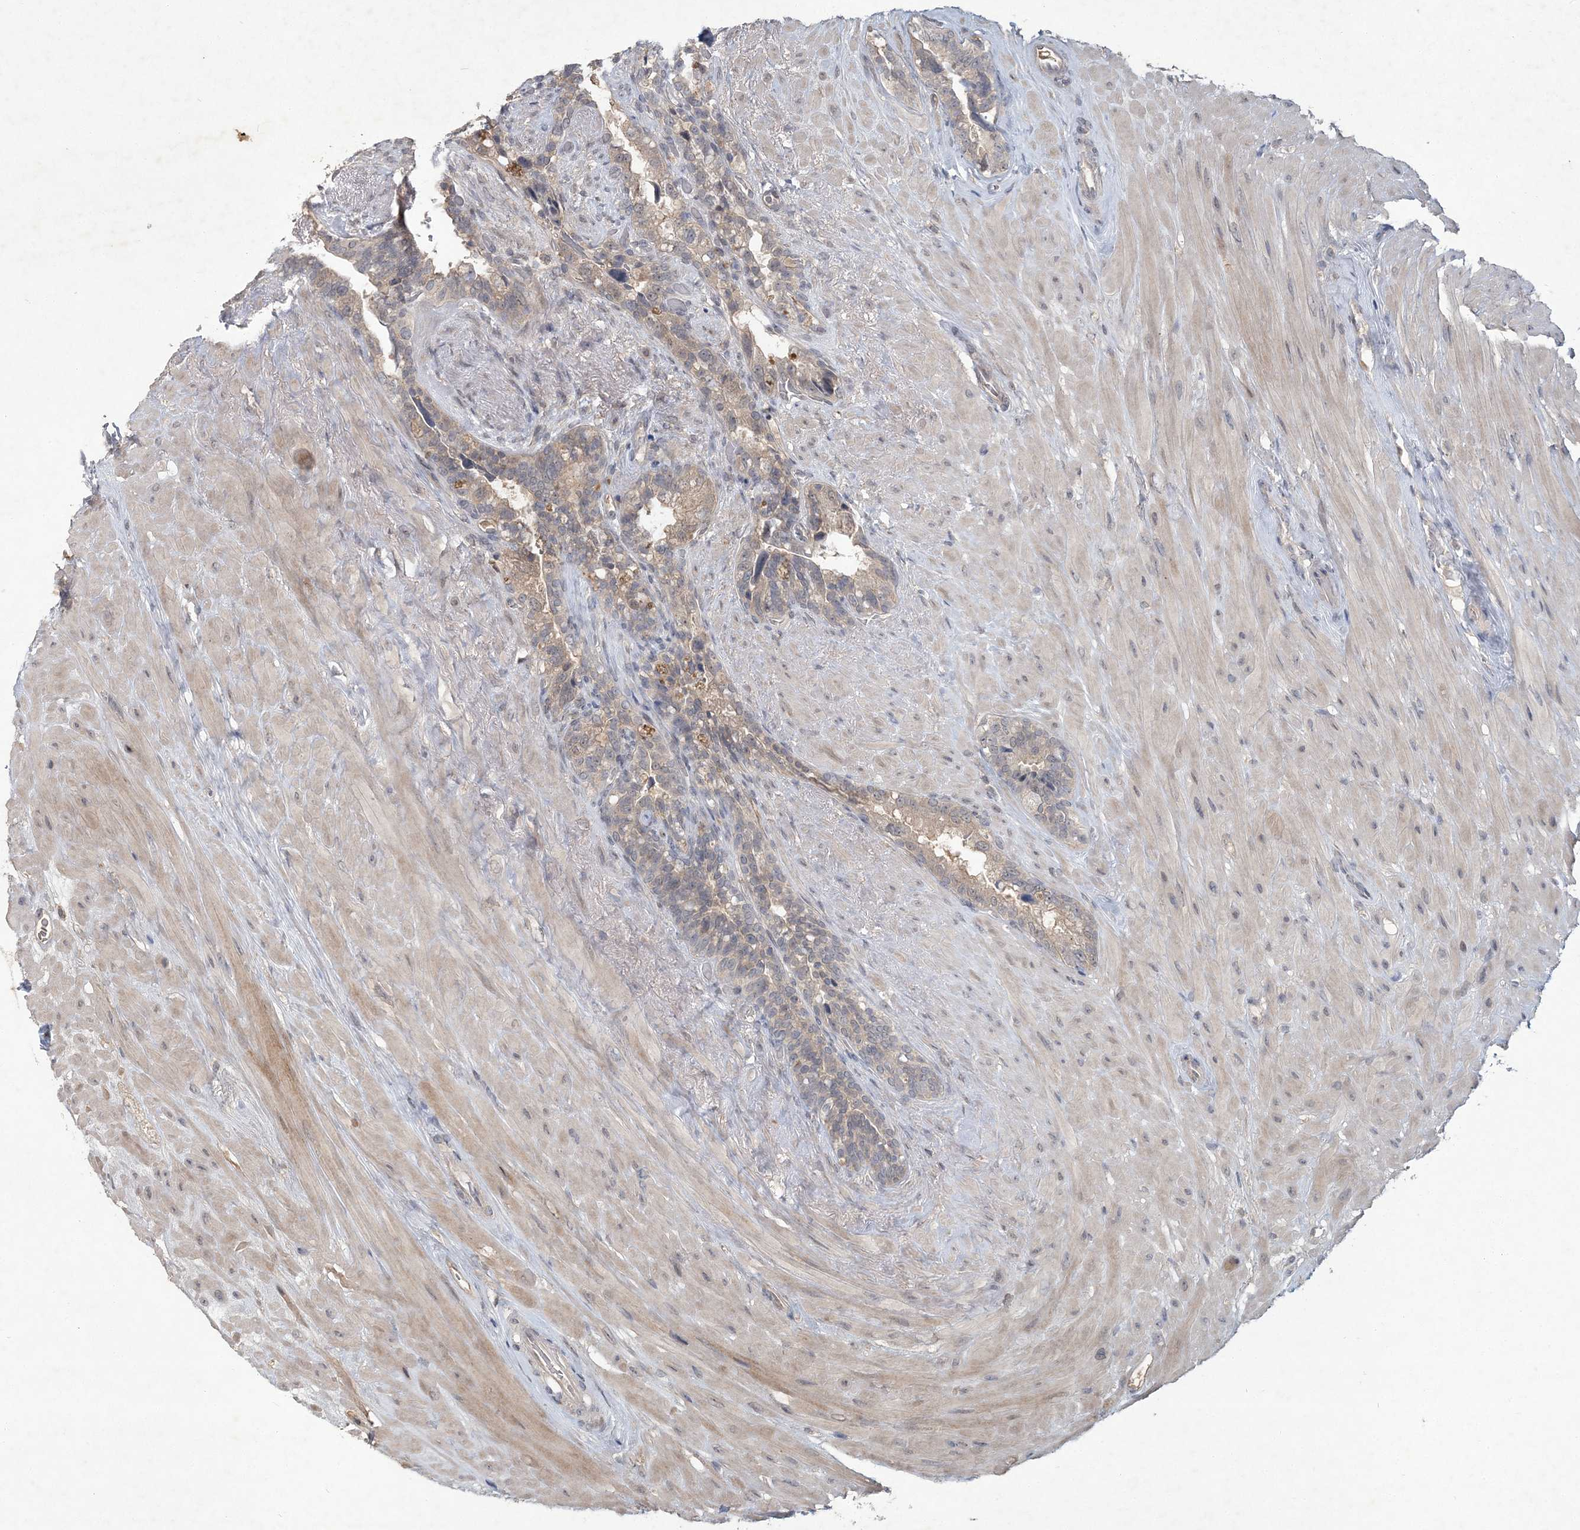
{"staining": {"intensity": "weak", "quantity": "<25%", "location": "cytoplasmic/membranous"}, "tissue": "seminal vesicle", "cell_type": "Glandular cells", "image_type": "normal", "snomed": [{"axis": "morphology", "description": "Normal tissue, NOS"}, {"axis": "topography", "description": "Seminal veicle"}], "caption": "IHC photomicrograph of benign seminal vesicle: seminal vesicle stained with DAB (3,3'-diaminobenzidine) displays no significant protein staining in glandular cells. (DAB (3,3'-diaminobenzidine) immunohistochemistry (IHC) visualized using brightfield microscopy, high magnification).", "gene": "RNF25", "patient": {"sex": "male", "age": 80}}